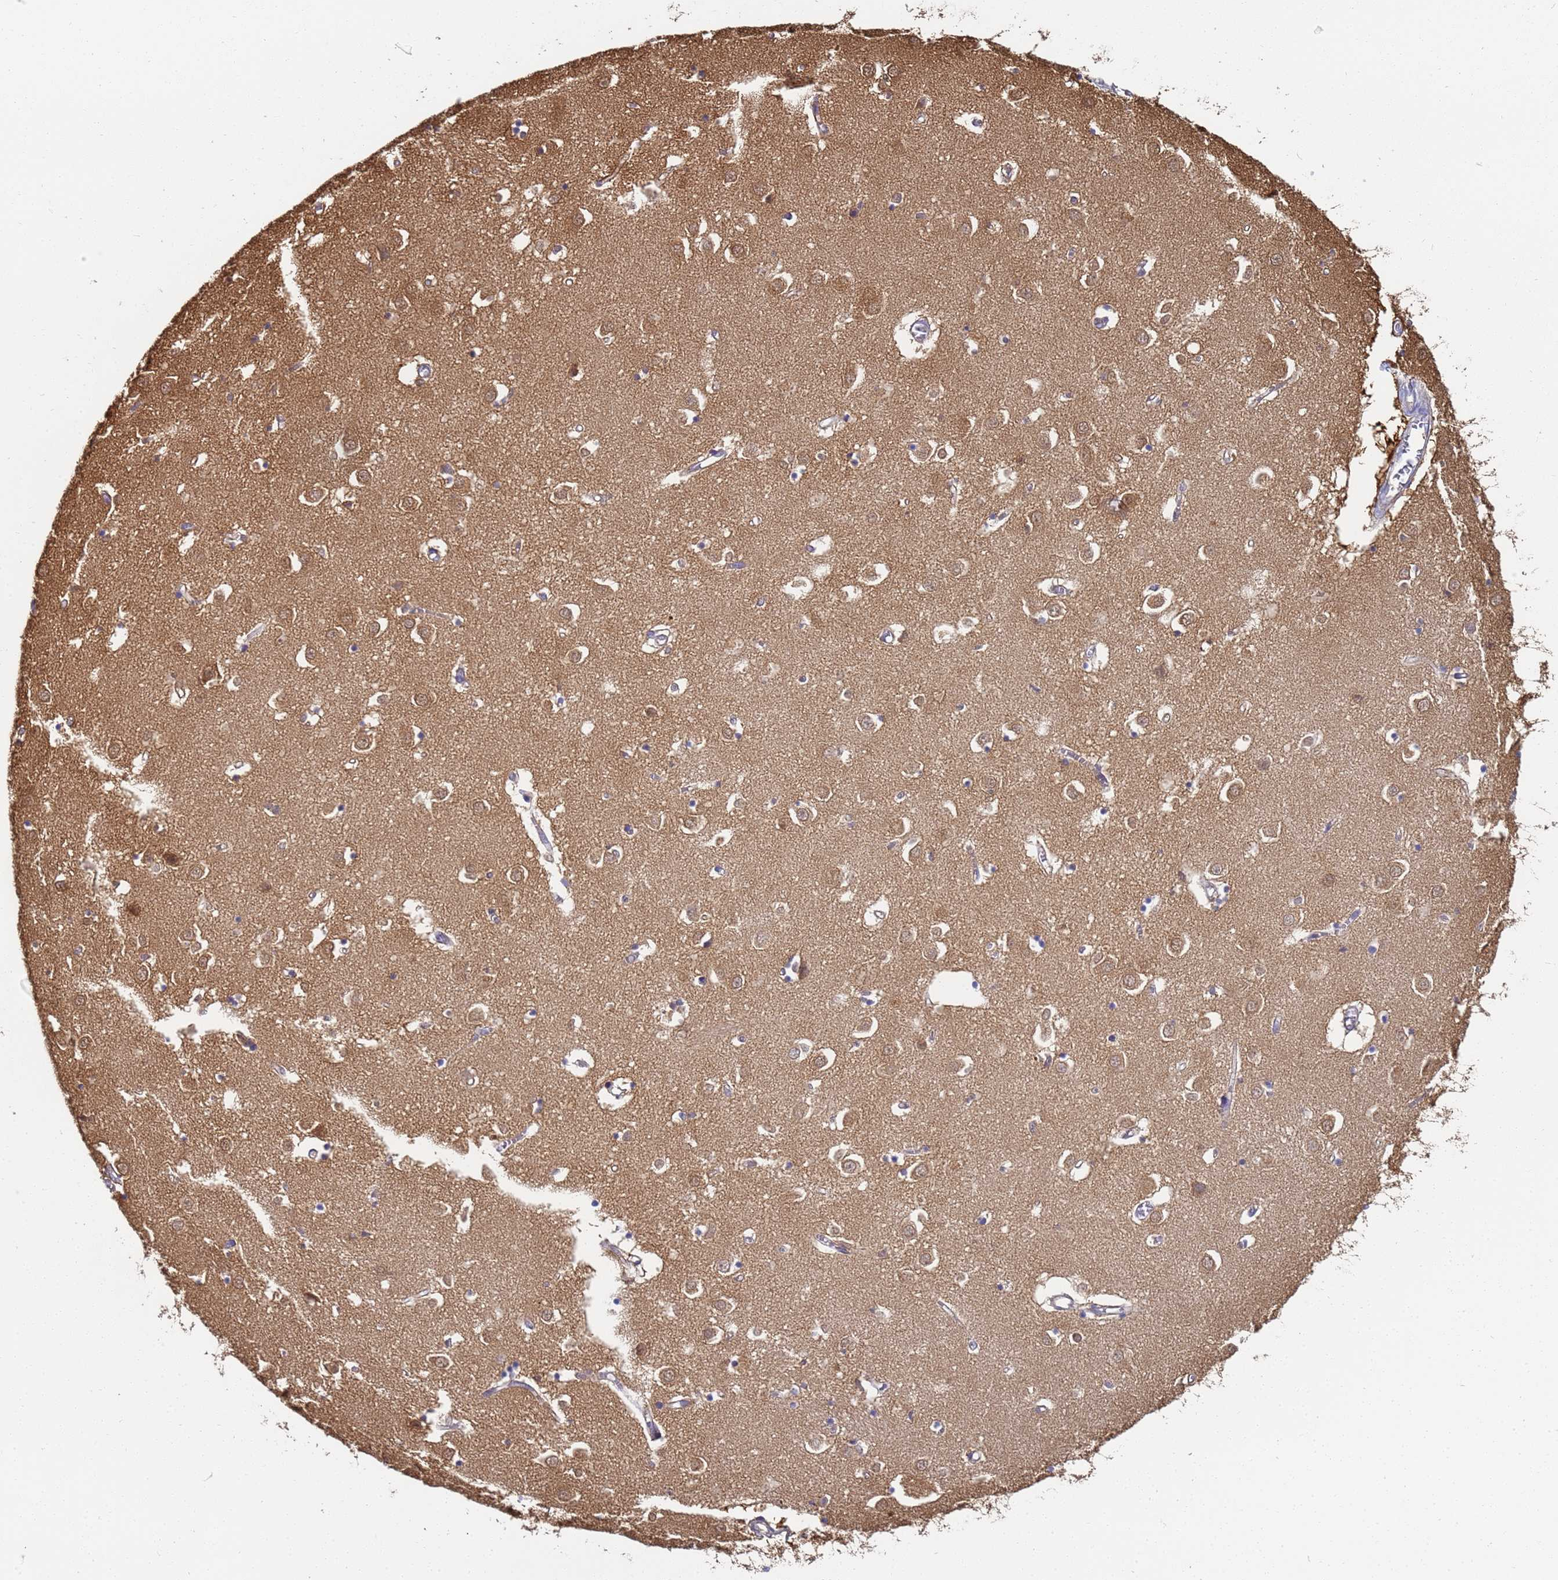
{"staining": {"intensity": "weak", "quantity": "<25%", "location": "cytoplasmic/membranous"}, "tissue": "caudate", "cell_type": "Glial cells", "image_type": "normal", "snomed": [{"axis": "morphology", "description": "Normal tissue, NOS"}, {"axis": "topography", "description": "Lateral ventricle wall"}], "caption": "Benign caudate was stained to show a protein in brown. There is no significant expression in glial cells.", "gene": "NME1", "patient": {"sex": "male", "age": 70}}